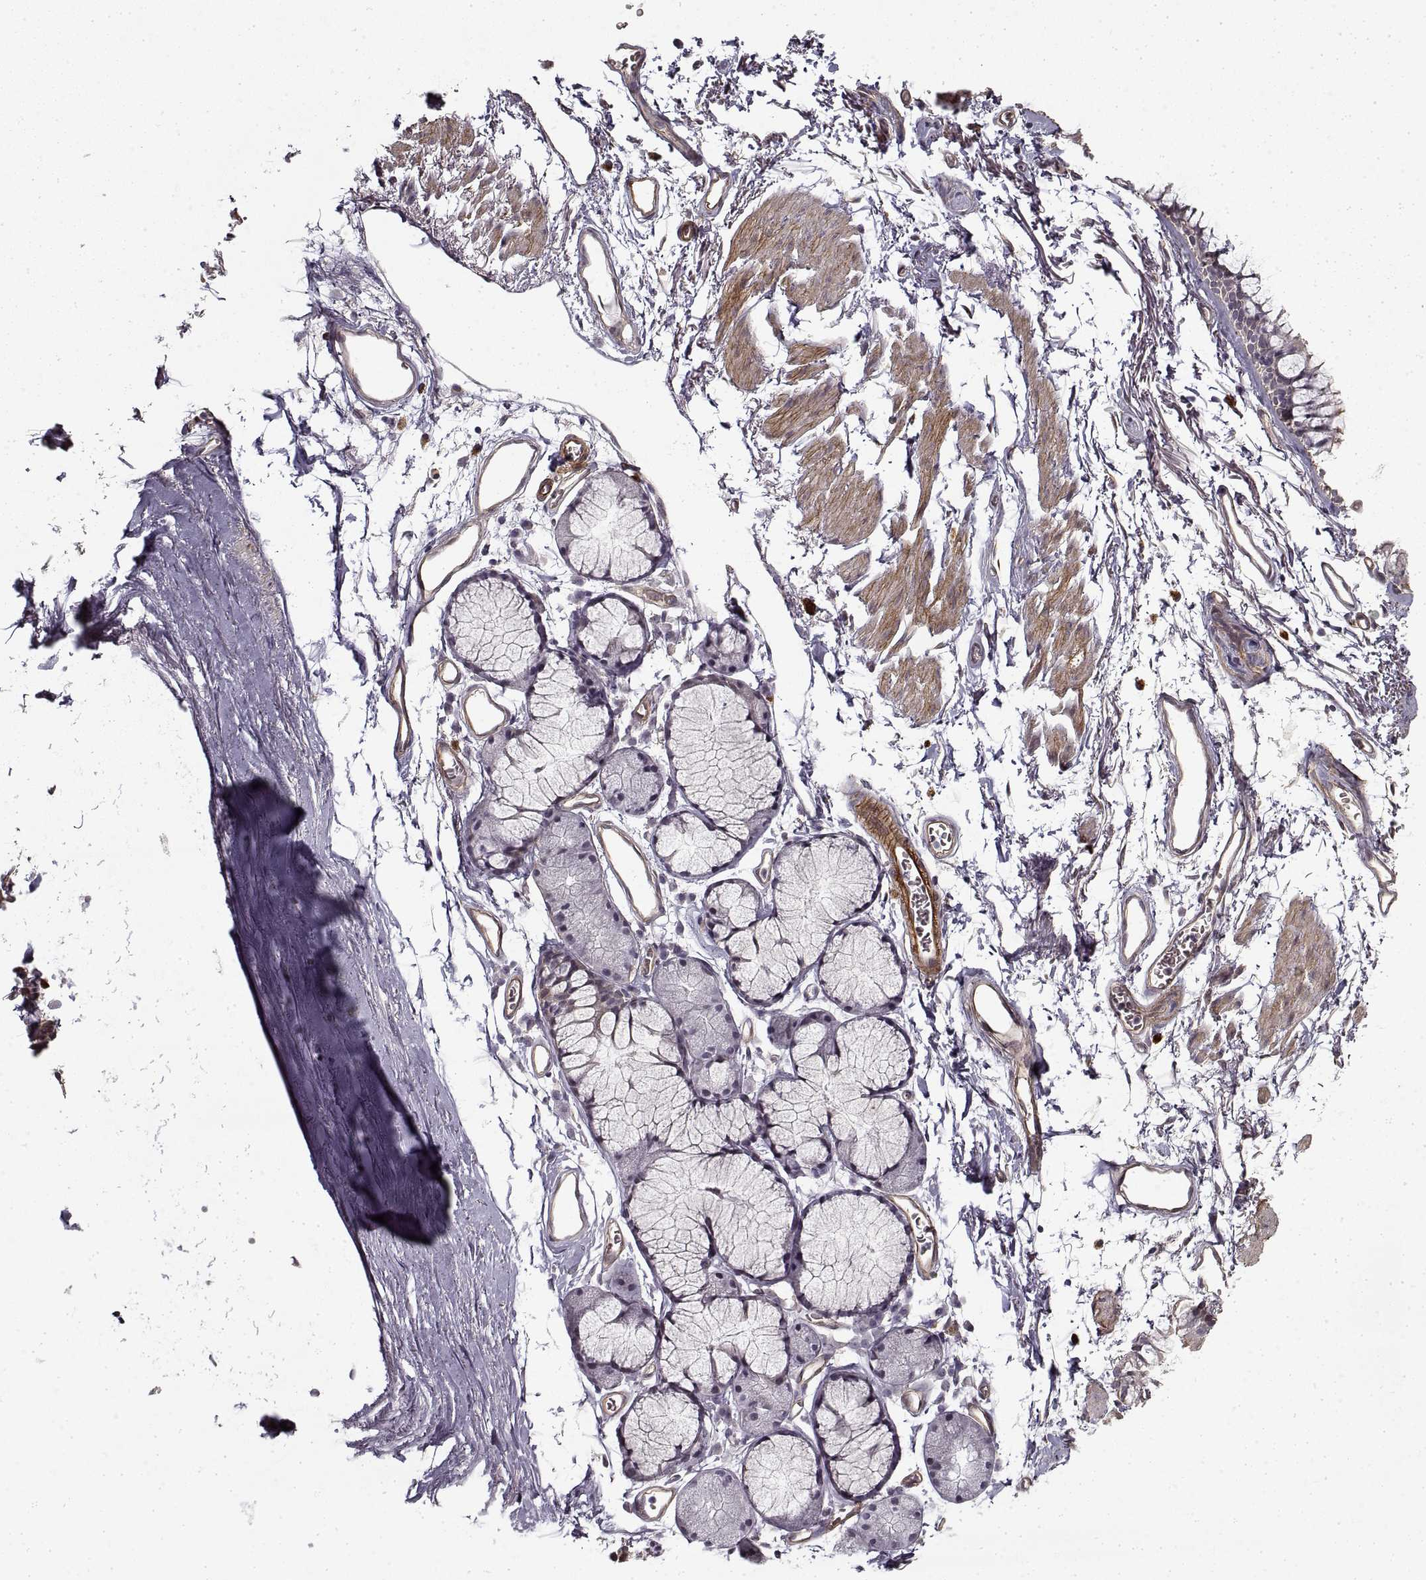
{"staining": {"intensity": "moderate", "quantity": "<25%", "location": "cytoplasmic/membranous"}, "tissue": "soft tissue", "cell_type": "Chondrocytes", "image_type": "normal", "snomed": [{"axis": "morphology", "description": "Normal tissue, NOS"}, {"axis": "topography", "description": "Cartilage tissue"}, {"axis": "topography", "description": "Bronchus"}], "caption": "The image shows immunohistochemical staining of normal soft tissue. There is moderate cytoplasmic/membranous staining is identified in approximately <25% of chondrocytes. The staining was performed using DAB (3,3'-diaminobenzidine), with brown indicating positive protein expression. Nuclei are stained blue with hematoxylin.", "gene": "LAMB2", "patient": {"sex": "female", "age": 79}}